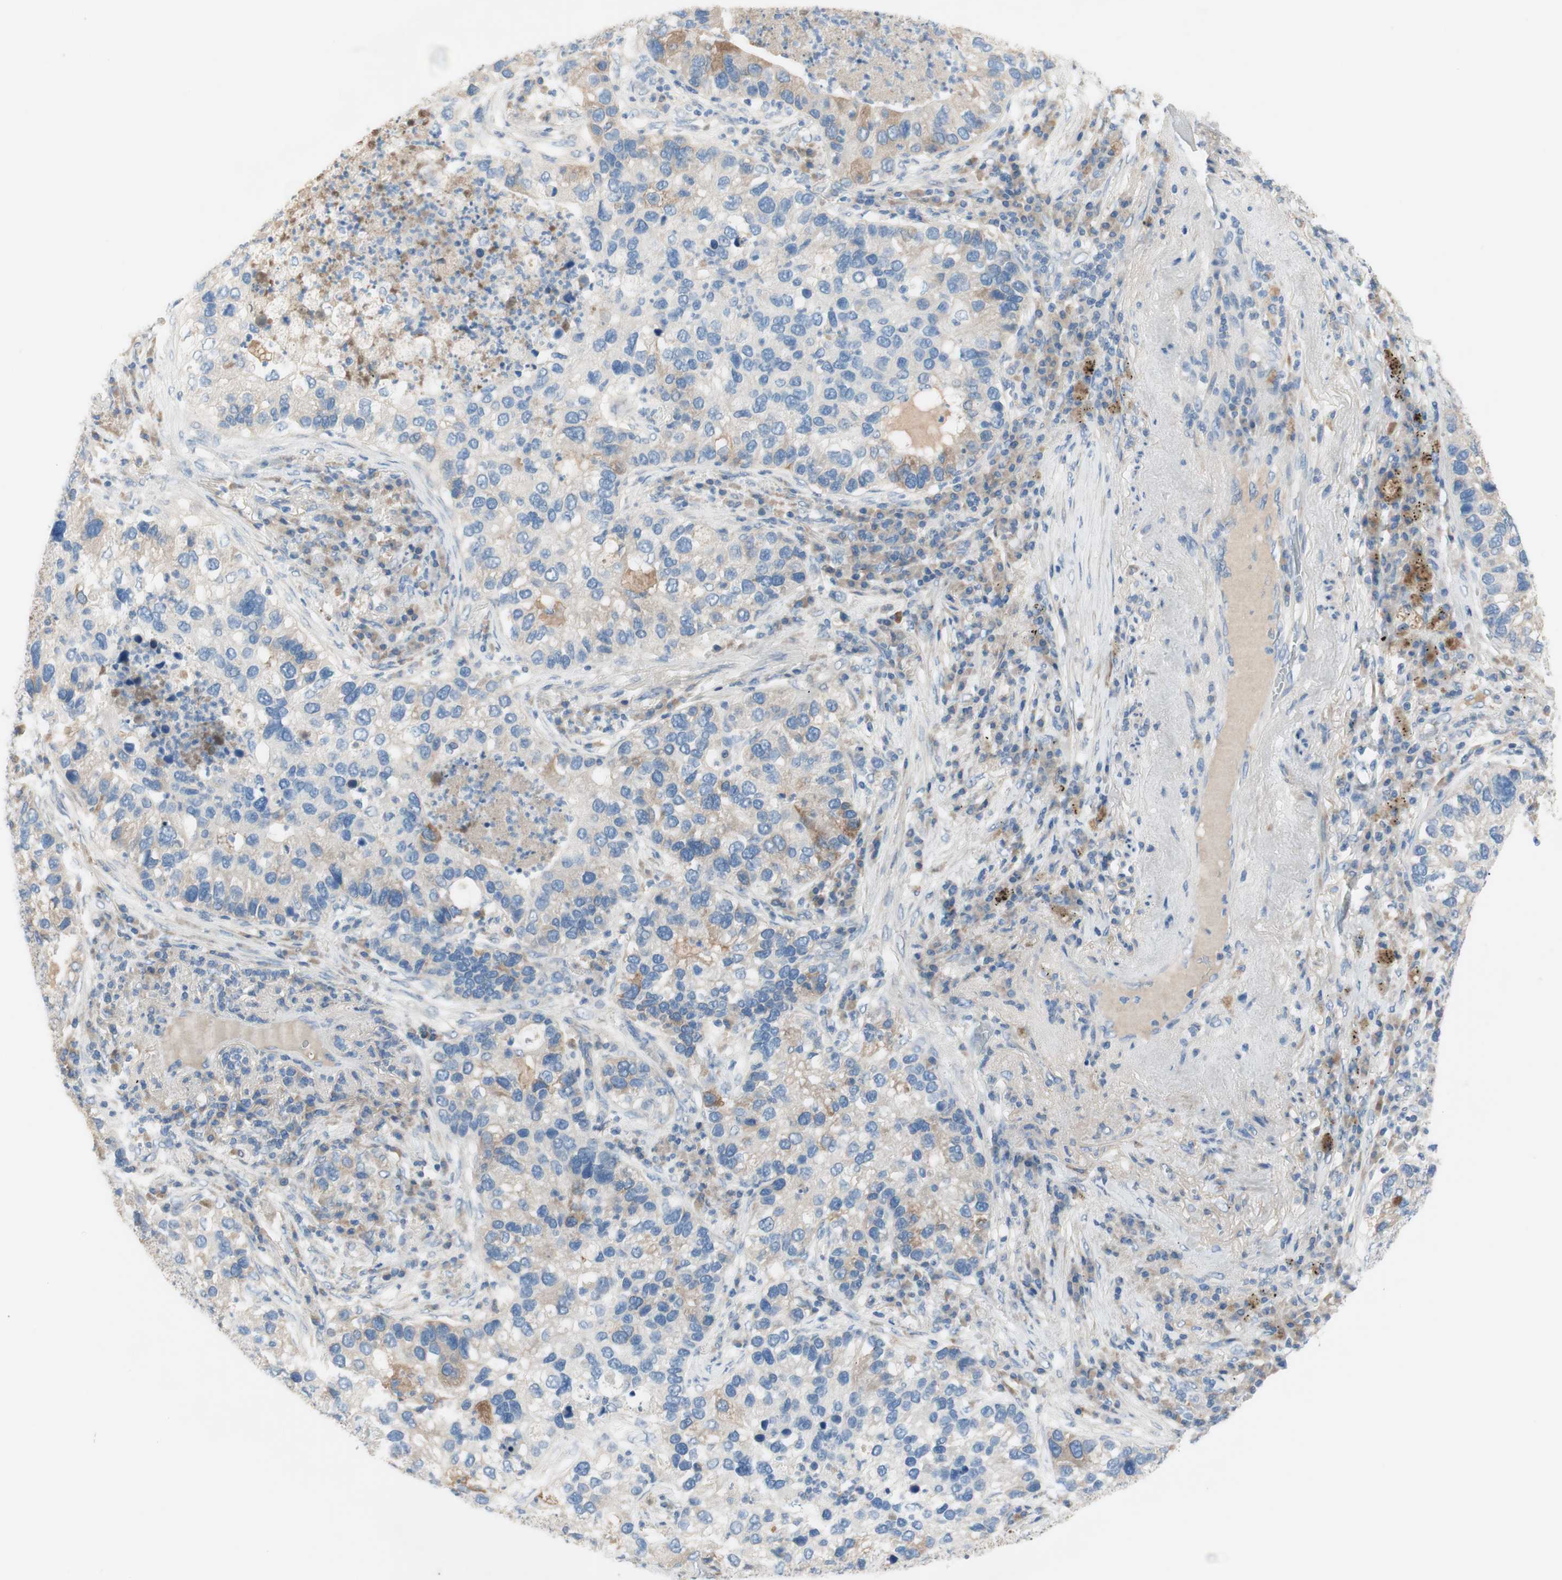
{"staining": {"intensity": "moderate", "quantity": "<25%", "location": "cytoplasmic/membranous"}, "tissue": "lung cancer", "cell_type": "Tumor cells", "image_type": "cancer", "snomed": [{"axis": "morphology", "description": "Normal tissue, NOS"}, {"axis": "morphology", "description": "Adenocarcinoma, NOS"}, {"axis": "topography", "description": "Bronchus"}, {"axis": "topography", "description": "Lung"}], "caption": "Human lung adenocarcinoma stained for a protein (brown) shows moderate cytoplasmic/membranous positive positivity in approximately <25% of tumor cells.", "gene": "FDFT1", "patient": {"sex": "male", "age": 54}}